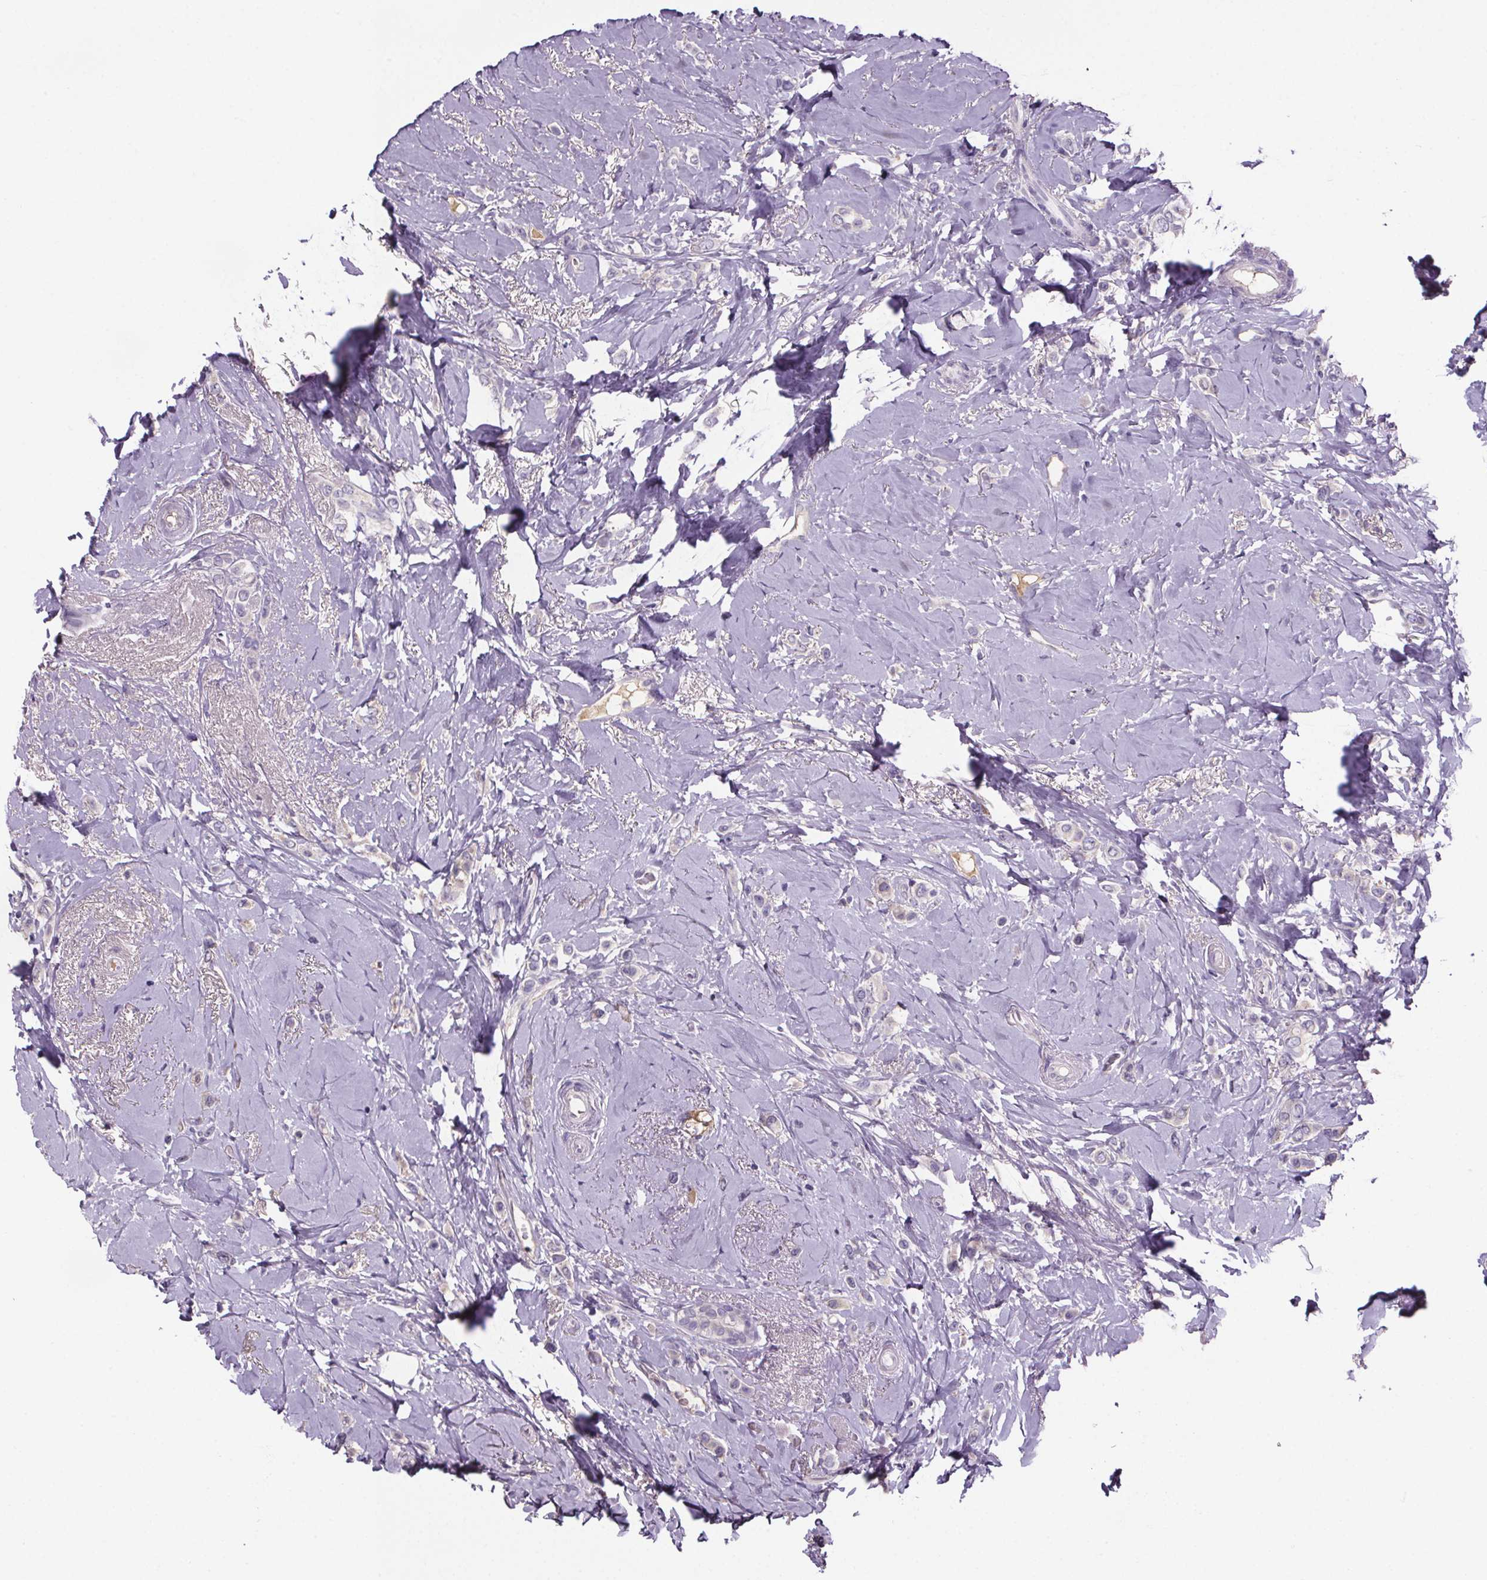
{"staining": {"intensity": "negative", "quantity": "none", "location": "none"}, "tissue": "breast cancer", "cell_type": "Tumor cells", "image_type": "cancer", "snomed": [{"axis": "morphology", "description": "Lobular carcinoma"}, {"axis": "topography", "description": "Breast"}], "caption": "DAB immunohistochemical staining of human breast lobular carcinoma displays no significant expression in tumor cells.", "gene": "CUBN", "patient": {"sex": "female", "age": 66}}